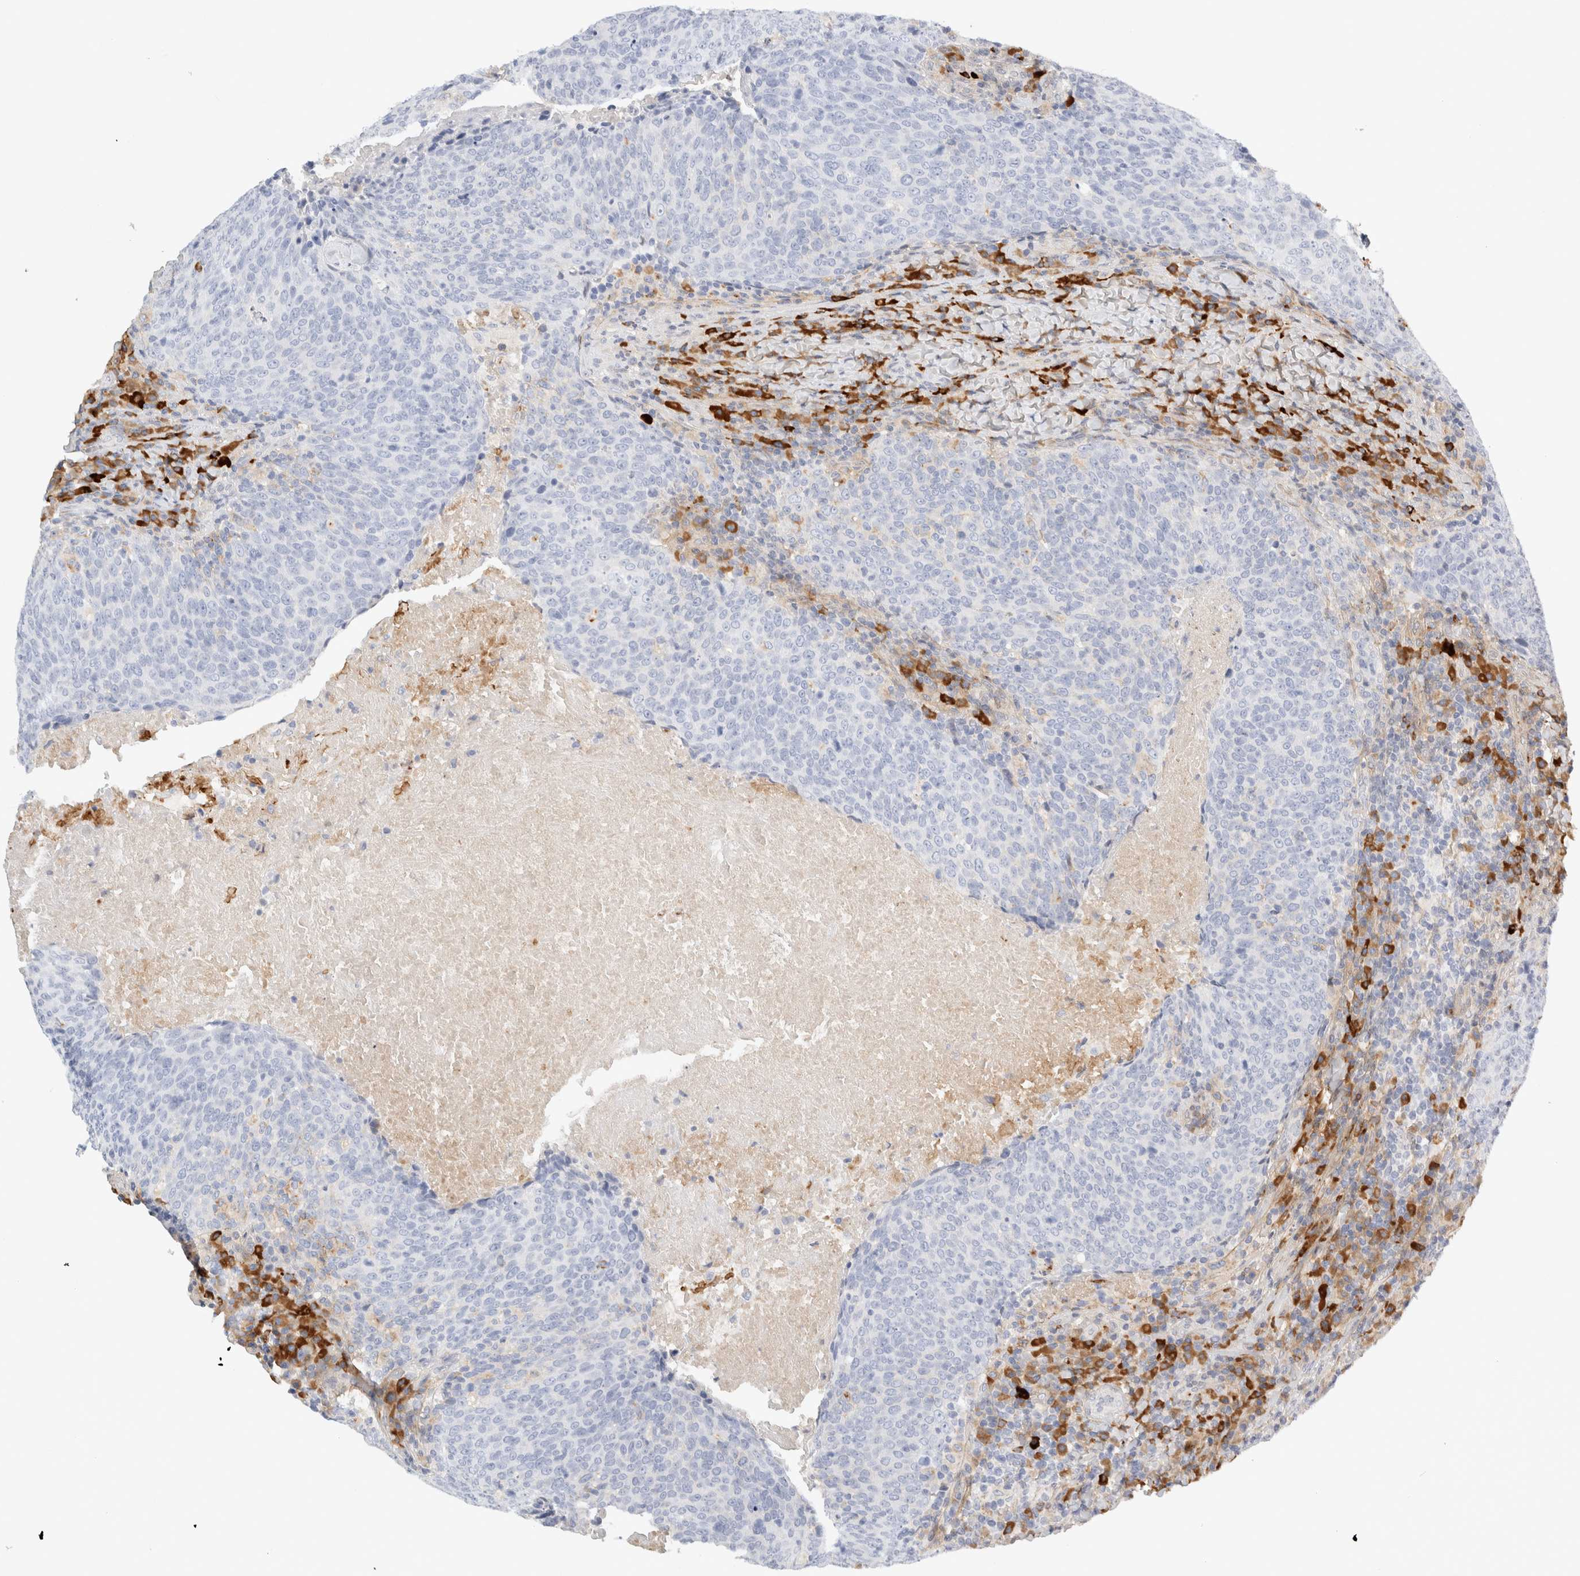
{"staining": {"intensity": "negative", "quantity": "none", "location": "none"}, "tissue": "head and neck cancer", "cell_type": "Tumor cells", "image_type": "cancer", "snomed": [{"axis": "morphology", "description": "Squamous cell carcinoma, NOS"}, {"axis": "morphology", "description": "Squamous cell carcinoma, metastatic, NOS"}, {"axis": "topography", "description": "Lymph node"}, {"axis": "topography", "description": "Head-Neck"}], "caption": "The image demonstrates no significant expression in tumor cells of head and neck cancer.", "gene": "FGL2", "patient": {"sex": "male", "age": 62}}